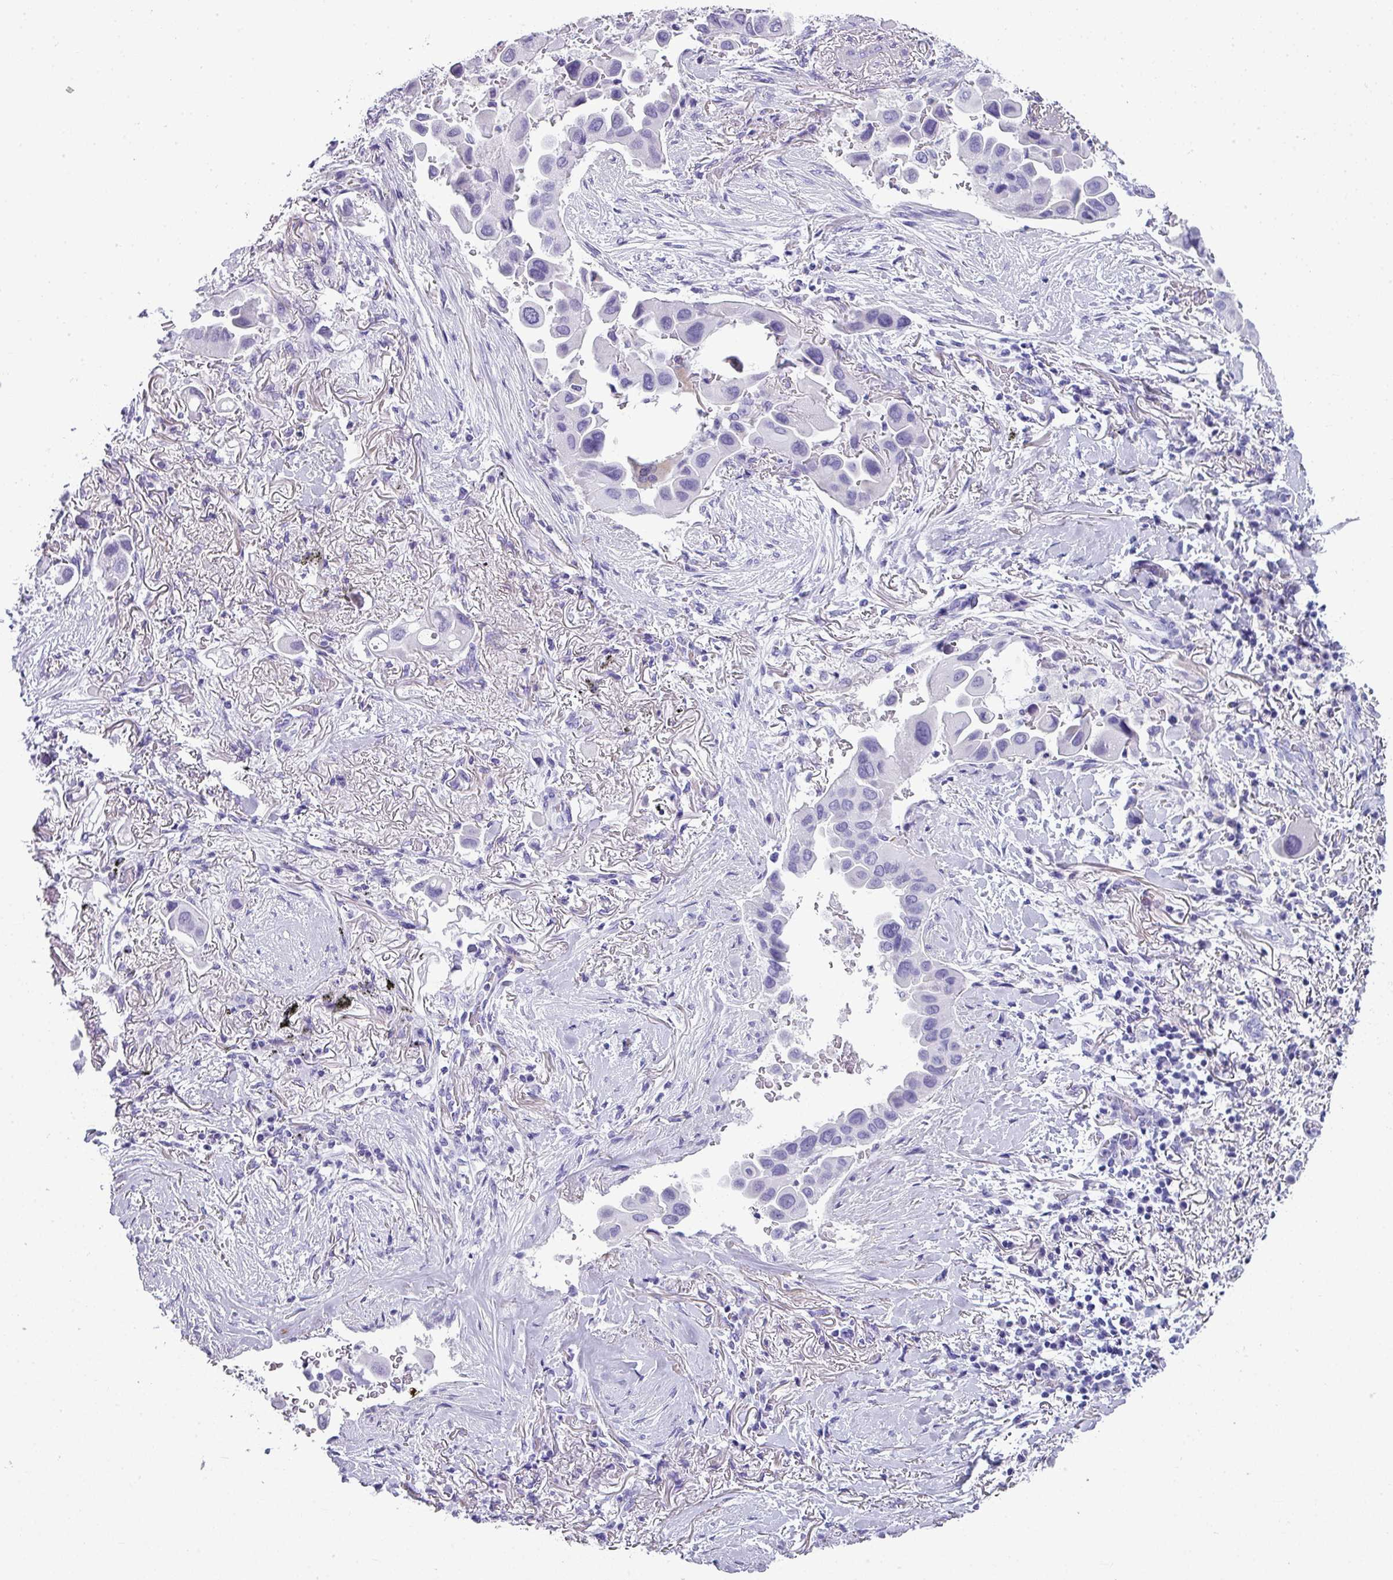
{"staining": {"intensity": "negative", "quantity": "none", "location": "none"}, "tissue": "lung cancer", "cell_type": "Tumor cells", "image_type": "cancer", "snomed": [{"axis": "morphology", "description": "Adenocarcinoma, NOS"}, {"axis": "topography", "description": "Lung"}], "caption": "IHC histopathology image of human lung cancer (adenocarcinoma) stained for a protein (brown), which exhibits no staining in tumor cells. (Stains: DAB immunohistochemistry with hematoxylin counter stain, Microscopy: brightfield microscopy at high magnification).", "gene": "ZNF568", "patient": {"sex": "female", "age": 76}}